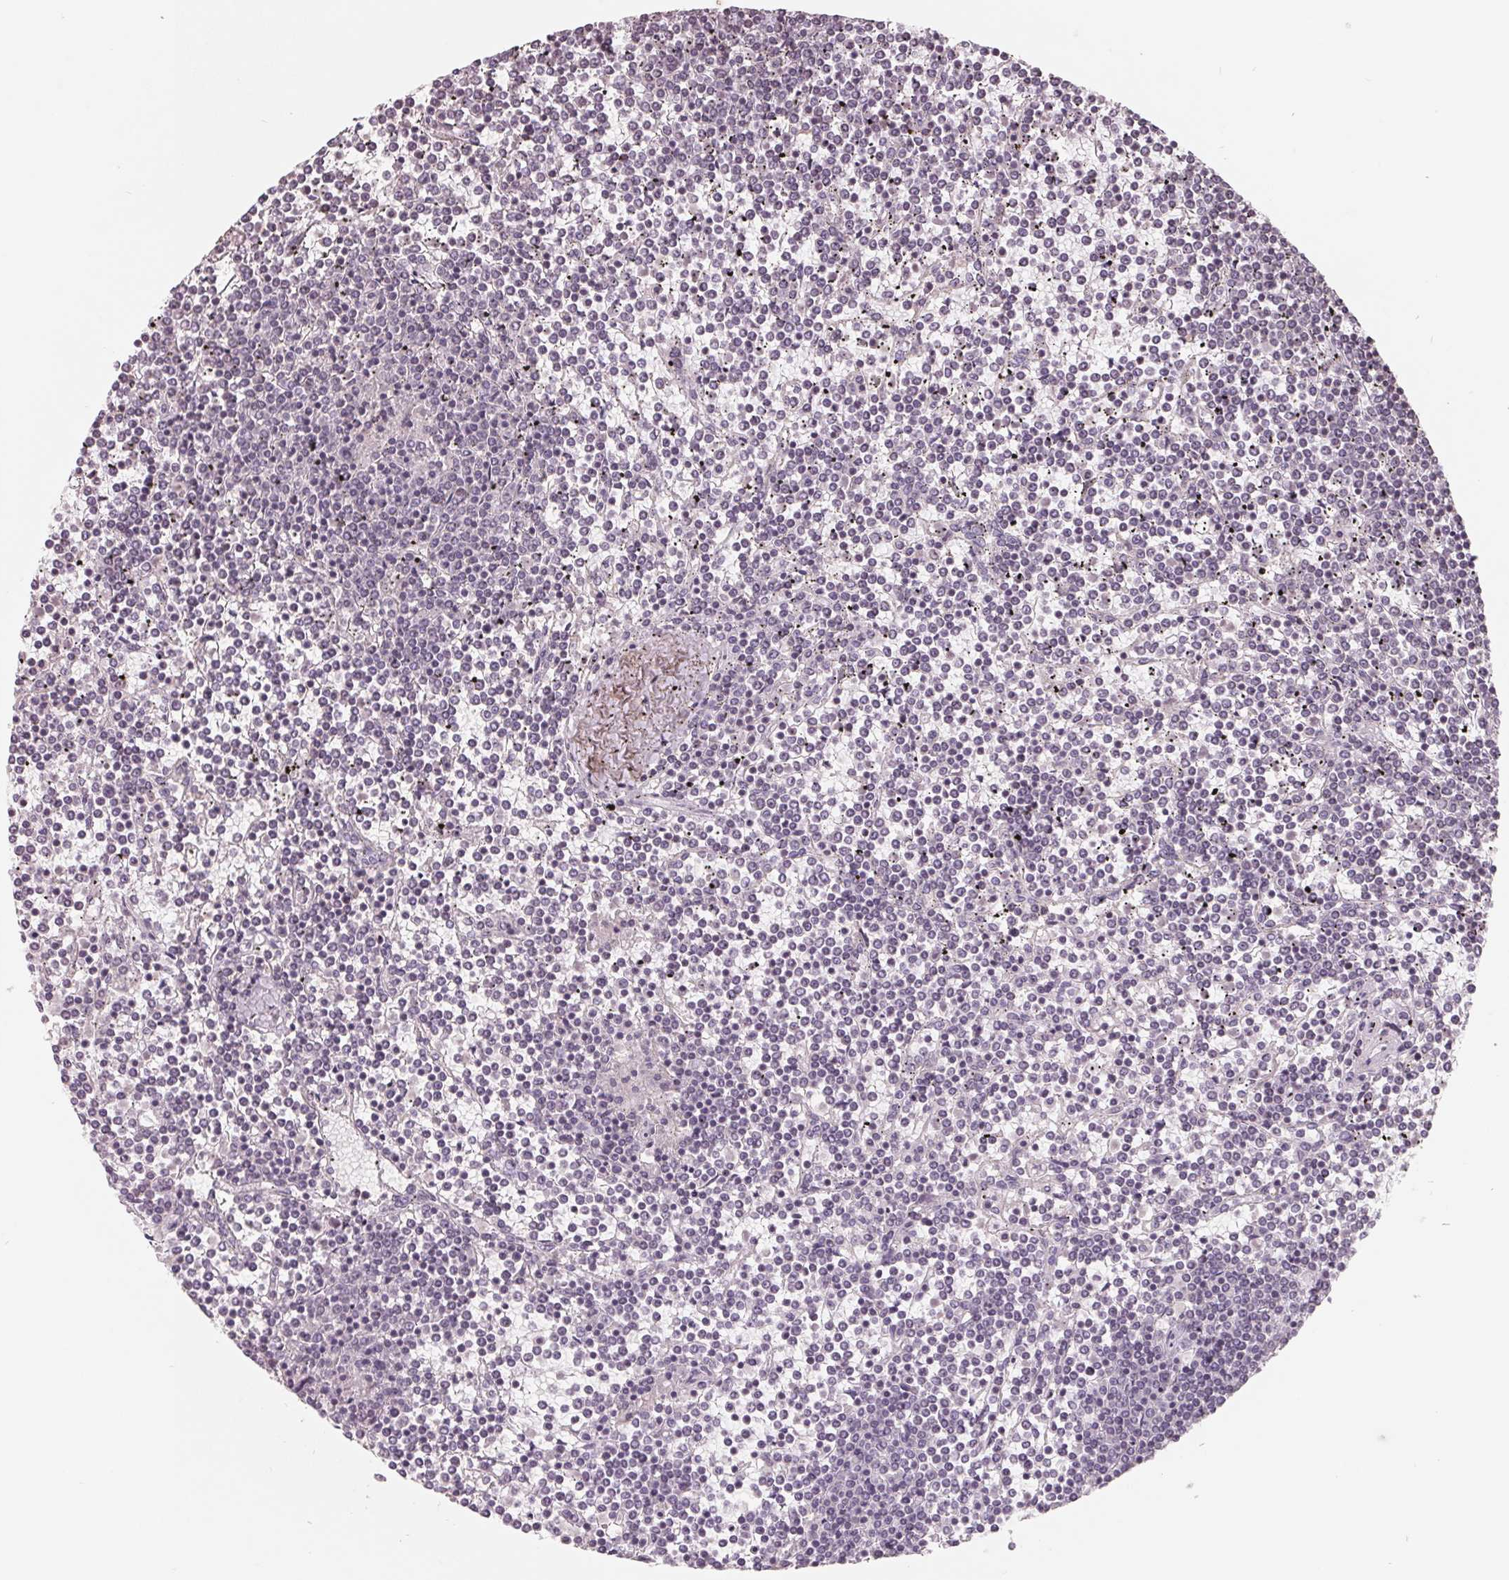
{"staining": {"intensity": "negative", "quantity": "none", "location": "none"}, "tissue": "lymphoma", "cell_type": "Tumor cells", "image_type": "cancer", "snomed": [{"axis": "morphology", "description": "Malignant lymphoma, non-Hodgkin's type, Low grade"}, {"axis": "topography", "description": "Spleen"}], "caption": "Immunohistochemistry image of neoplastic tissue: human lymphoma stained with DAB demonstrates no significant protein expression in tumor cells. (DAB immunohistochemistry visualized using brightfield microscopy, high magnification).", "gene": "FTCD", "patient": {"sex": "female", "age": 19}}